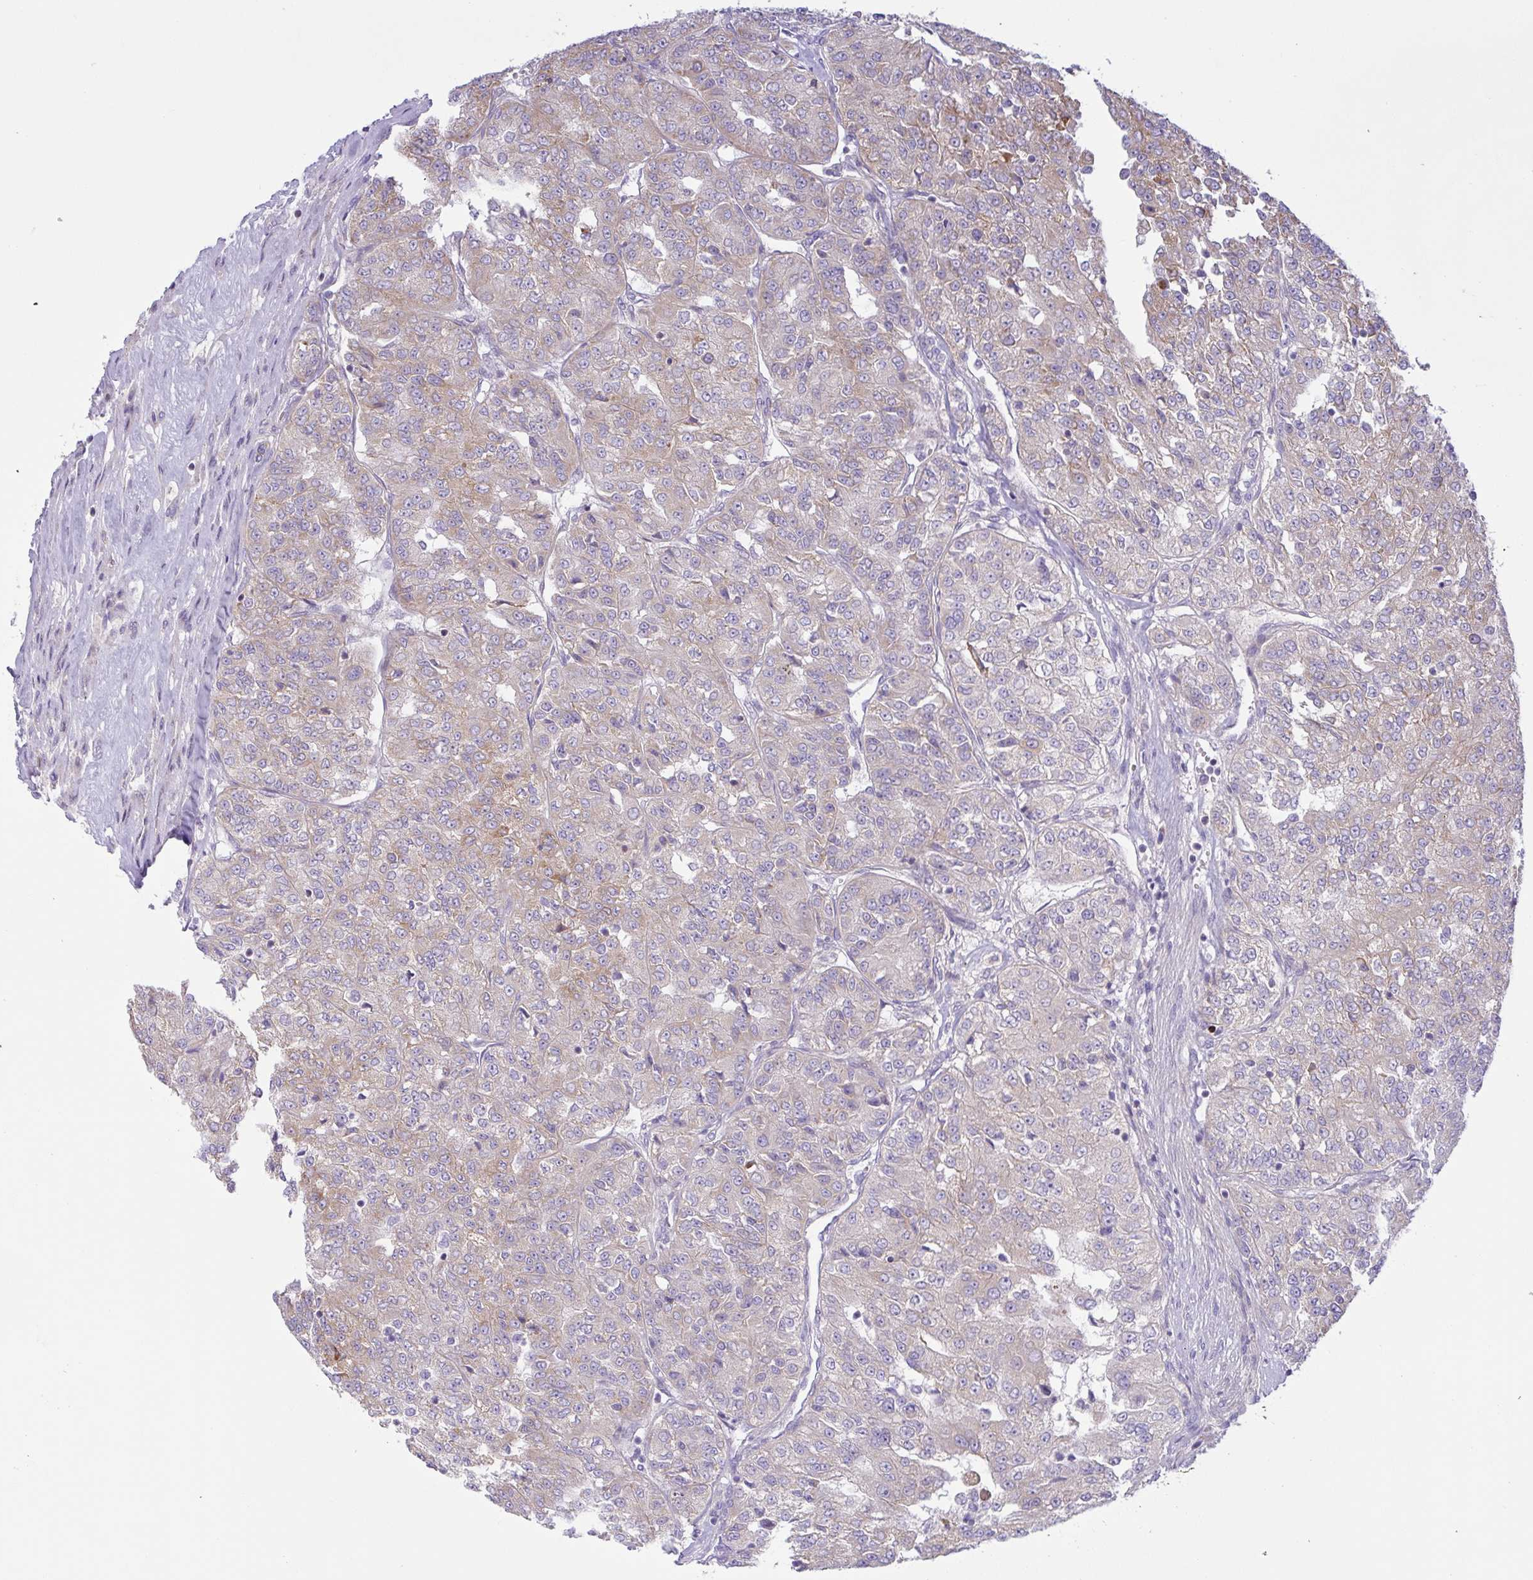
{"staining": {"intensity": "weak", "quantity": "25%-75%", "location": "cytoplasmic/membranous"}, "tissue": "renal cancer", "cell_type": "Tumor cells", "image_type": "cancer", "snomed": [{"axis": "morphology", "description": "Adenocarcinoma, NOS"}, {"axis": "topography", "description": "Kidney"}], "caption": "Adenocarcinoma (renal) stained for a protein (brown) reveals weak cytoplasmic/membranous positive positivity in approximately 25%-75% of tumor cells.", "gene": "CHDH", "patient": {"sex": "female", "age": 63}}